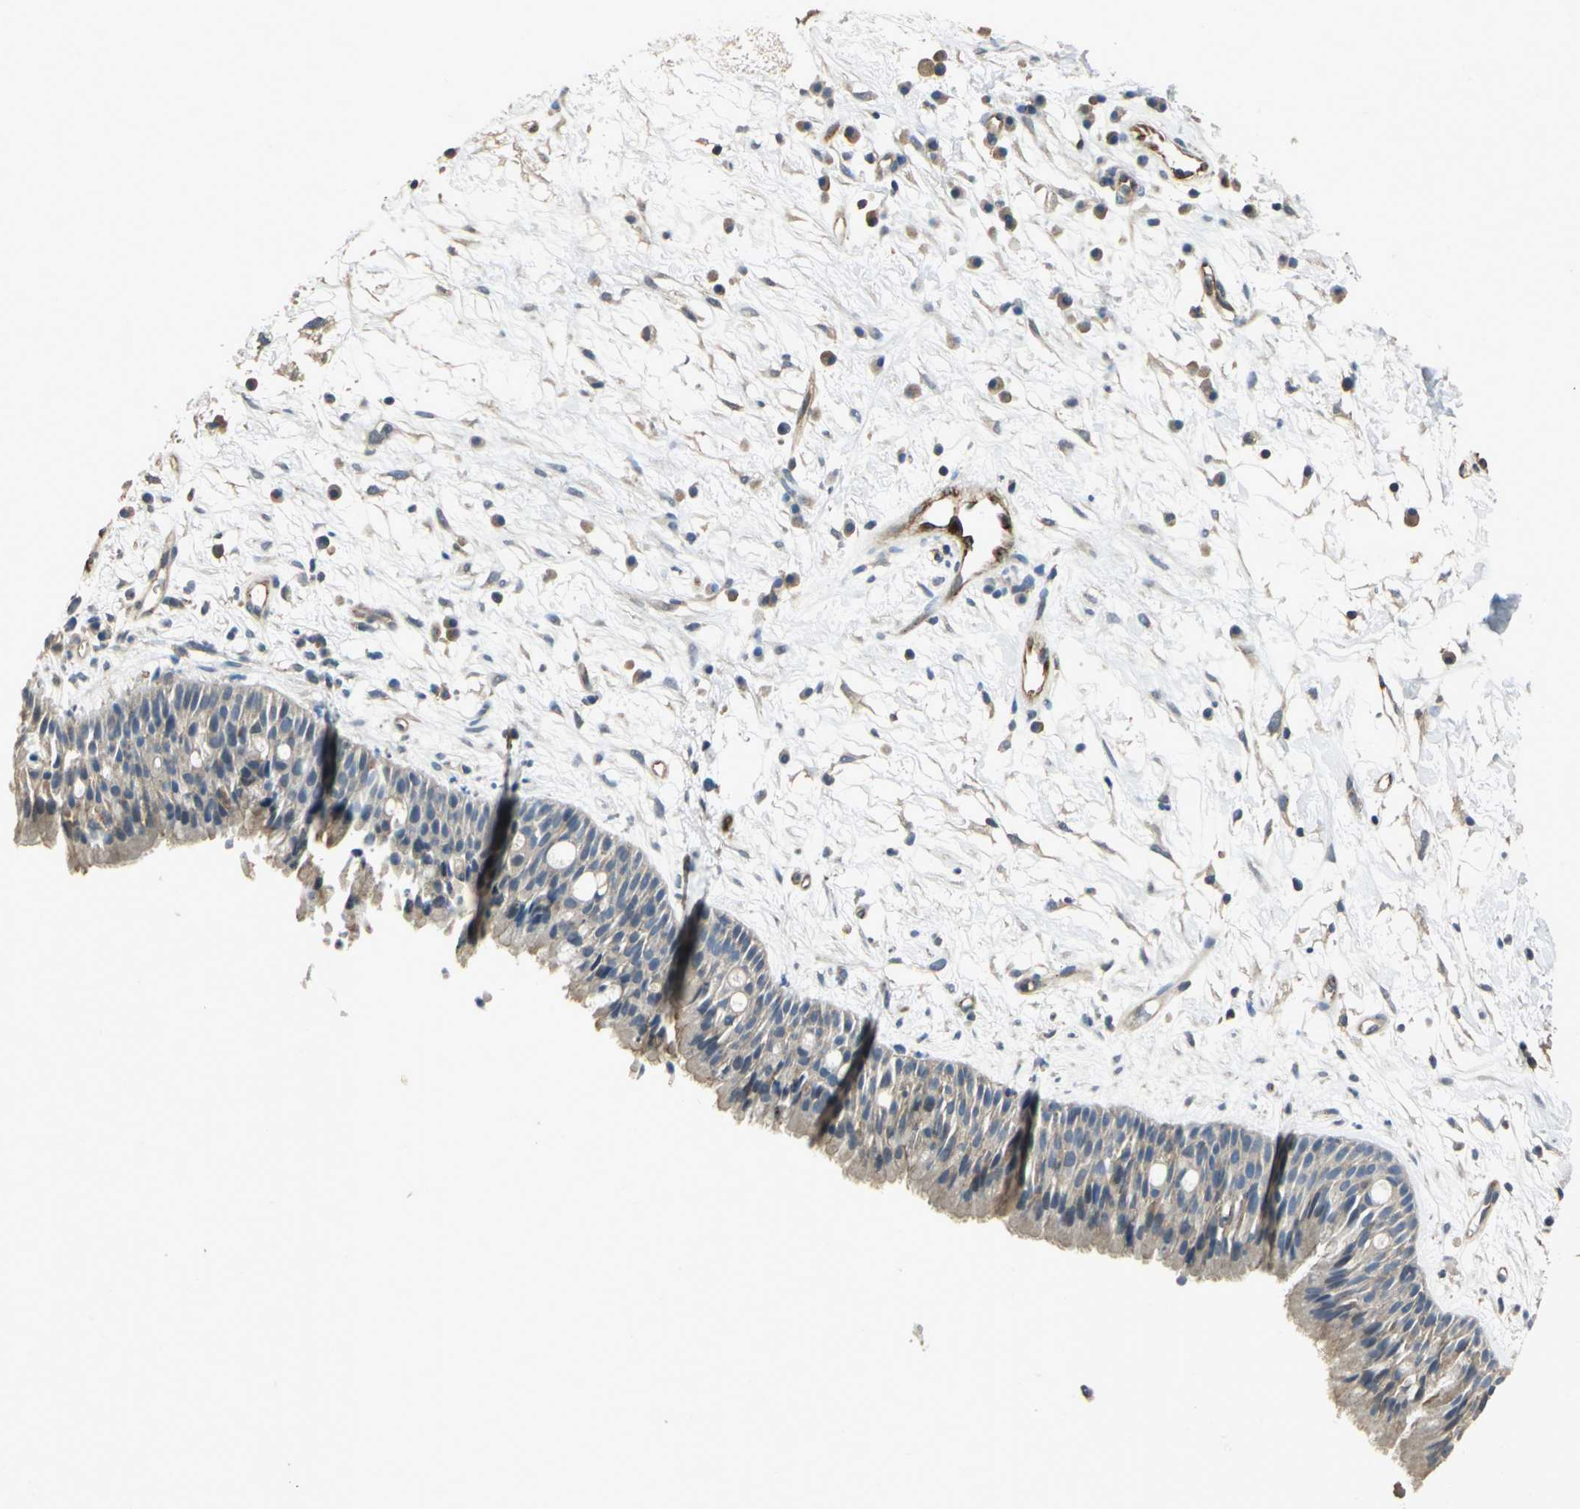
{"staining": {"intensity": "moderate", "quantity": "25%-75%", "location": "cytoplasmic/membranous"}, "tissue": "nasopharynx", "cell_type": "Respiratory epithelial cells", "image_type": "normal", "snomed": [{"axis": "morphology", "description": "Normal tissue, NOS"}, {"axis": "topography", "description": "Nasopharynx"}], "caption": "This histopathology image exhibits immunohistochemistry staining of normal nasopharynx, with medium moderate cytoplasmic/membranous expression in approximately 25%-75% of respiratory epithelial cells.", "gene": "RAPGEF1", "patient": {"sex": "male", "age": 13}}